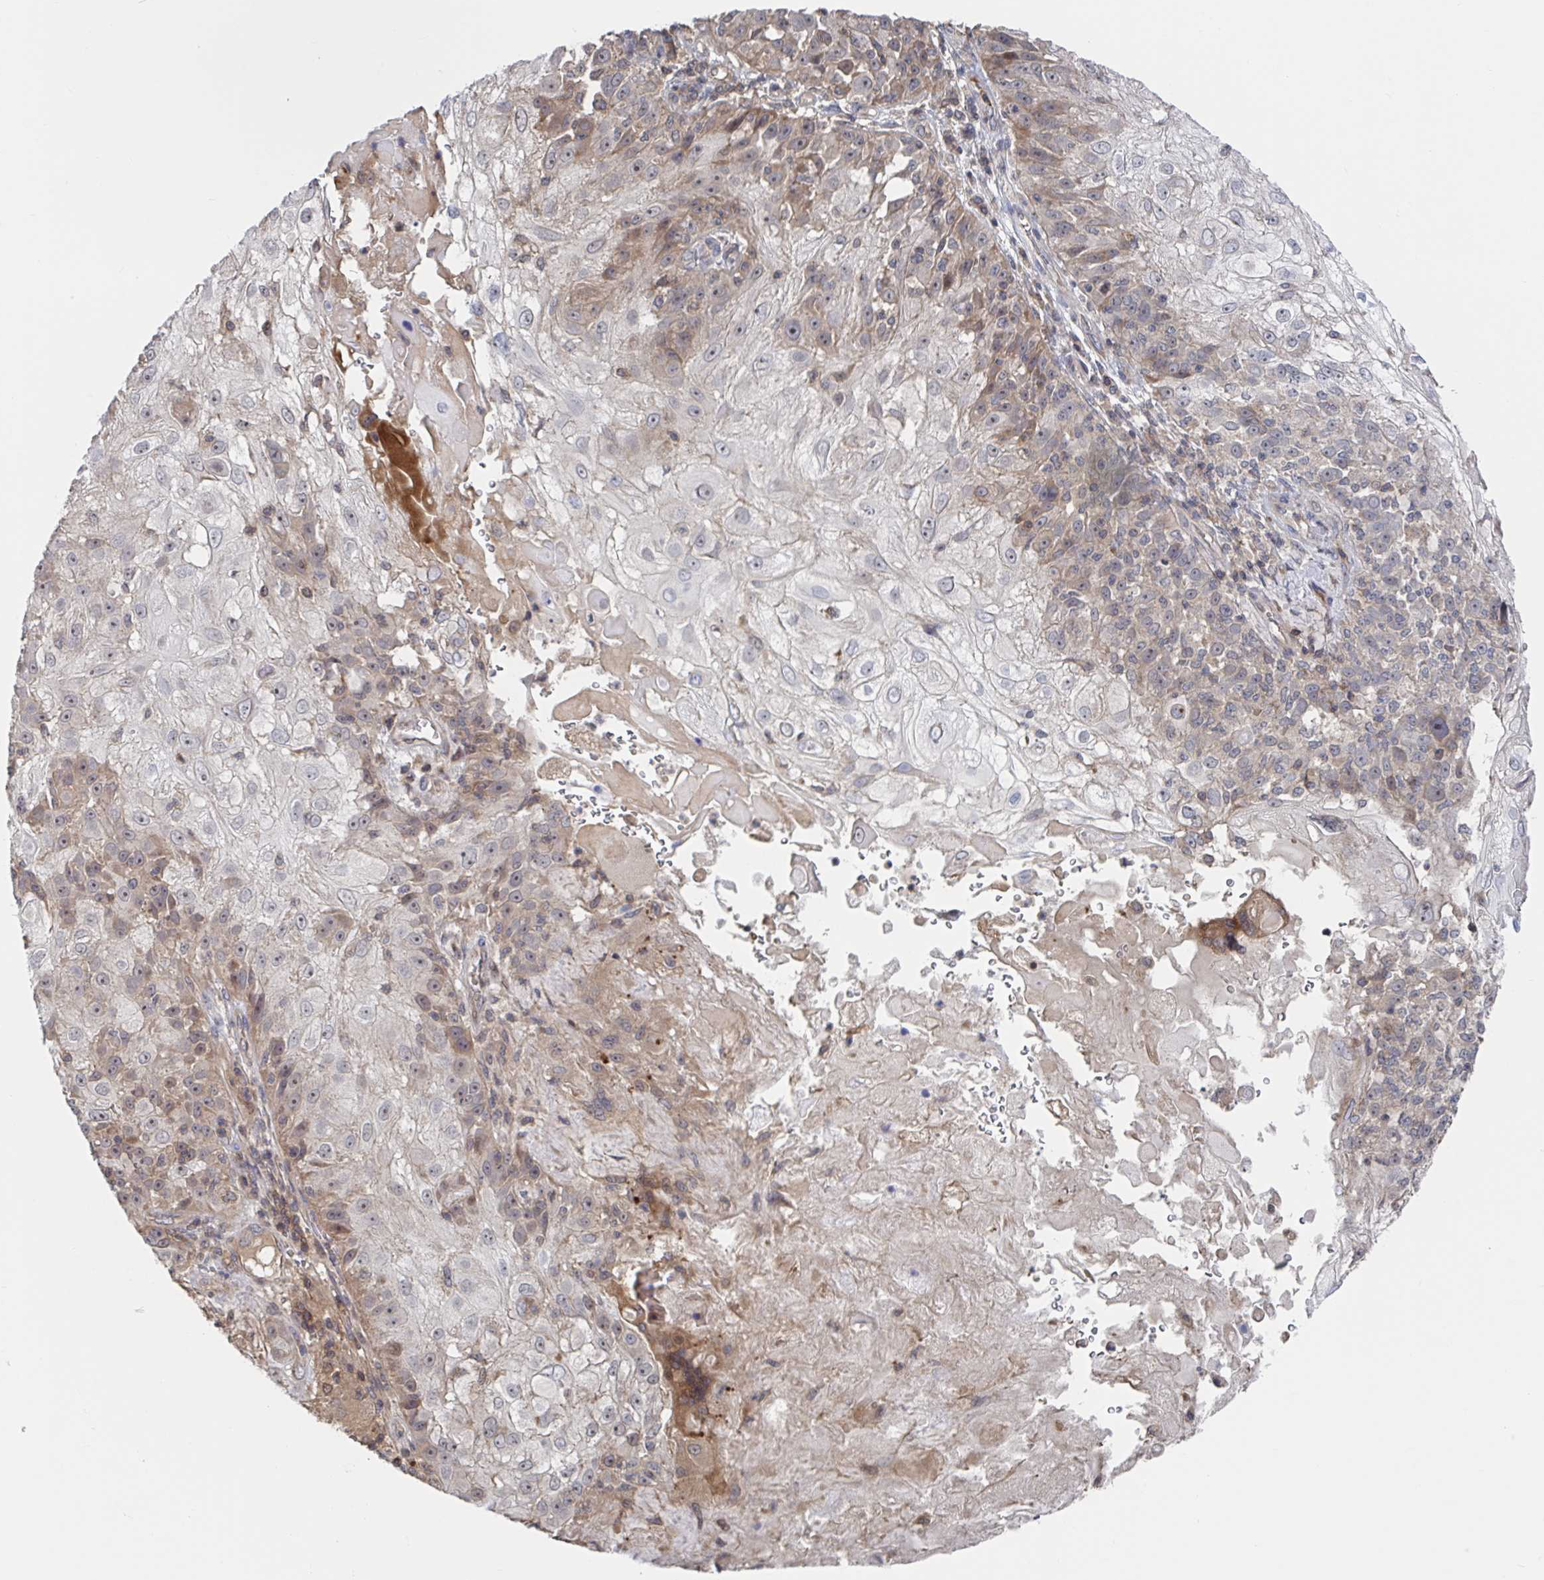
{"staining": {"intensity": "weak", "quantity": "25%-75%", "location": "cytoplasmic/membranous"}, "tissue": "skin cancer", "cell_type": "Tumor cells", "image_type": "cancer", "snomed": [{"axis": "morphology", "description": "Normal tissue, NOS"}, {"axis": "morphology", "description": "Squamous cell carcinoma, NOS"}, {"axis": "topography", "description": "Skin"}], "caption": "This photomicrograph reveals squamous cell carcinoma (skin) stained with immunohistochemistry to label a protein in brown. The cytoplasmic/membranous of tumor cells show weak positivity for the protein. Nuclei are counter-stained blue.", "gene": "DHRS12", "patient": {"sex": "female", "age": 83}}